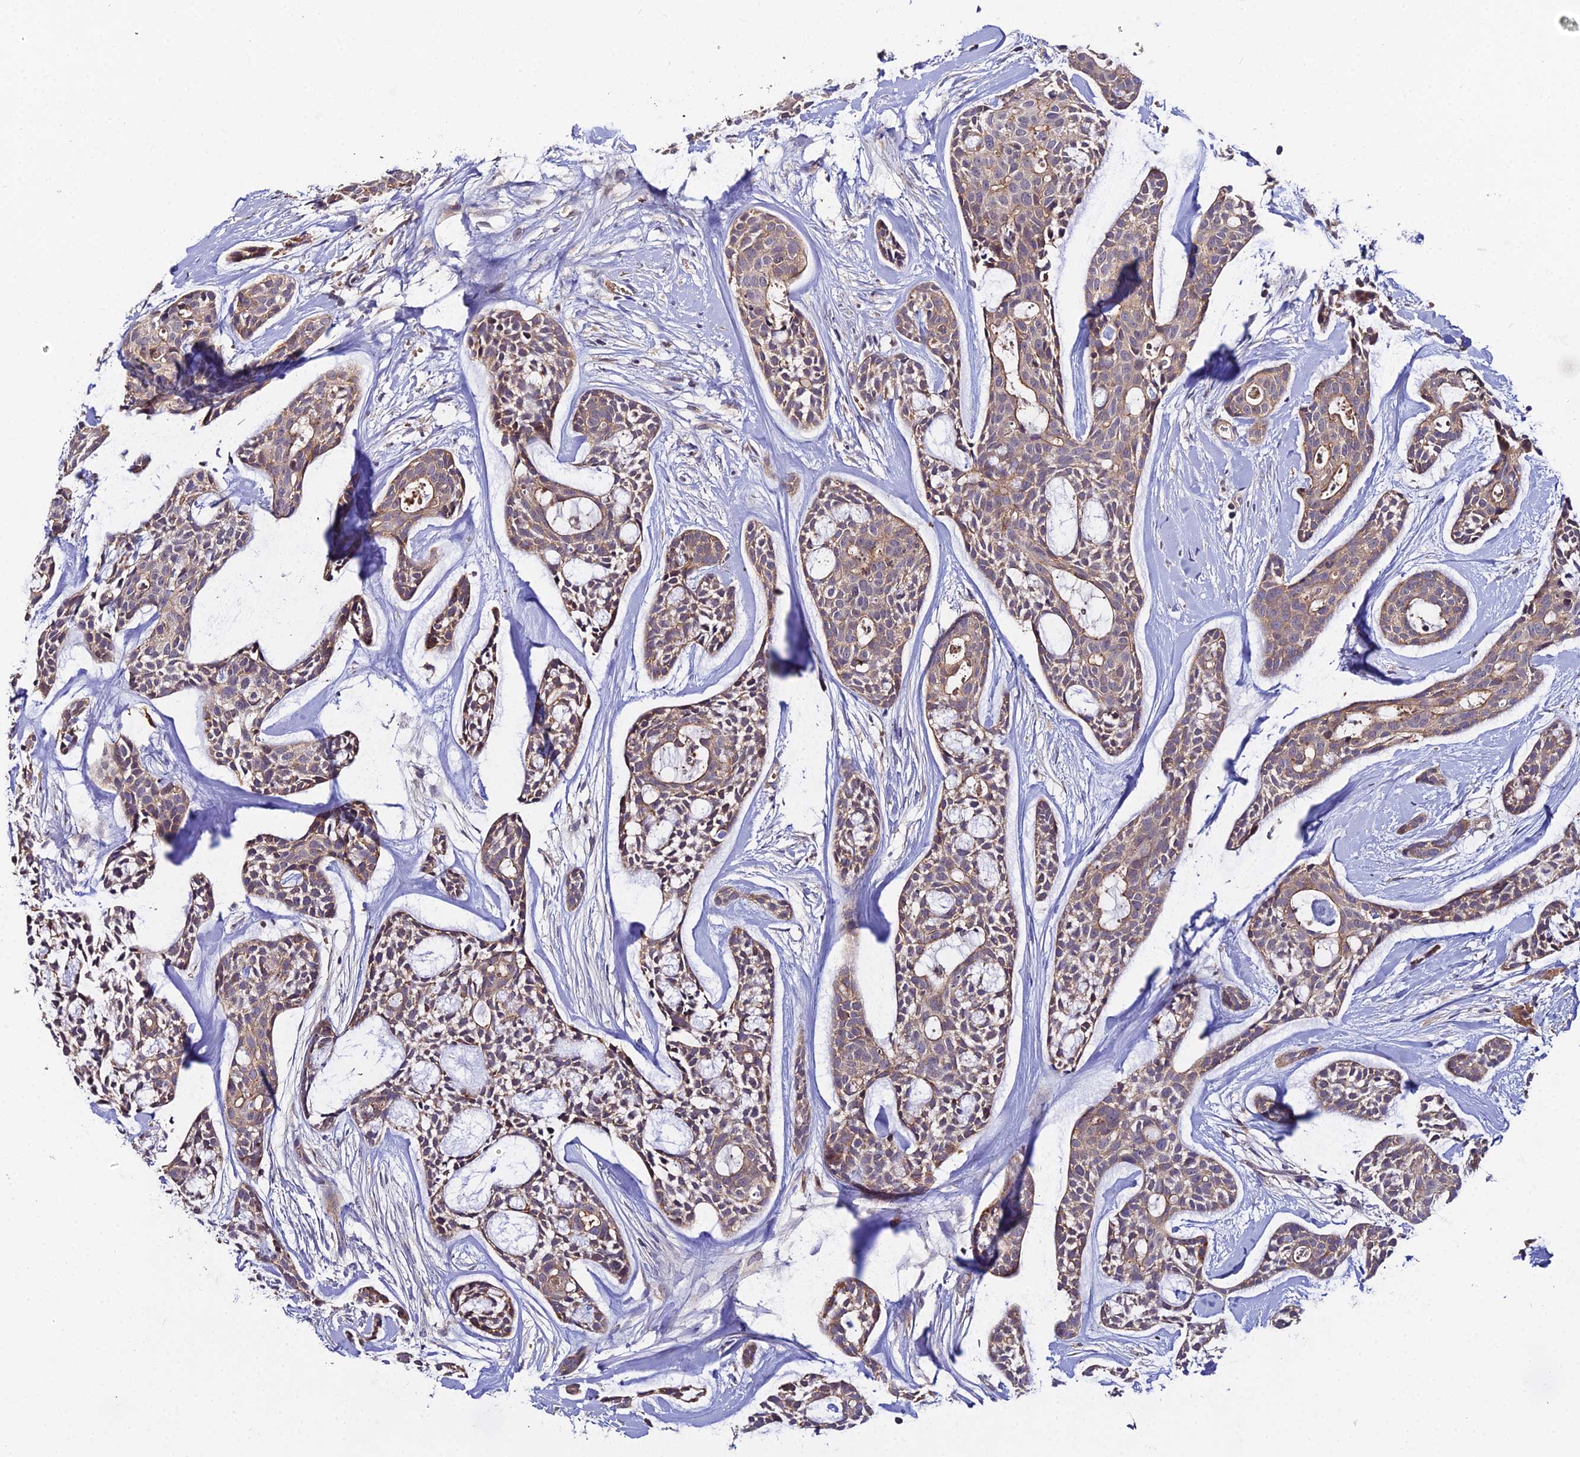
{"staining": {"intensity": "weak", "quantity": "25%-75%", "location": "cytoplasmic/membranous"}, "tissue": "head and neck cancer", "cell_type": "Tumor cells", "image_type": "cancer", "snomed": [{"axis": "morphology", "description": "Adenocarcinoma, NOS"}, {"axis": "topography", "description": "Subcutis"}, {"axis": "topography", "description": "Head-Neck"}], "caption": "A brown stain highlights weak cytoplasmic/membranous positivity of a protein in head and neck cancer tumor cells.", "gene": "ZBED8", "patient": {"sex": "female", "age": 73}}